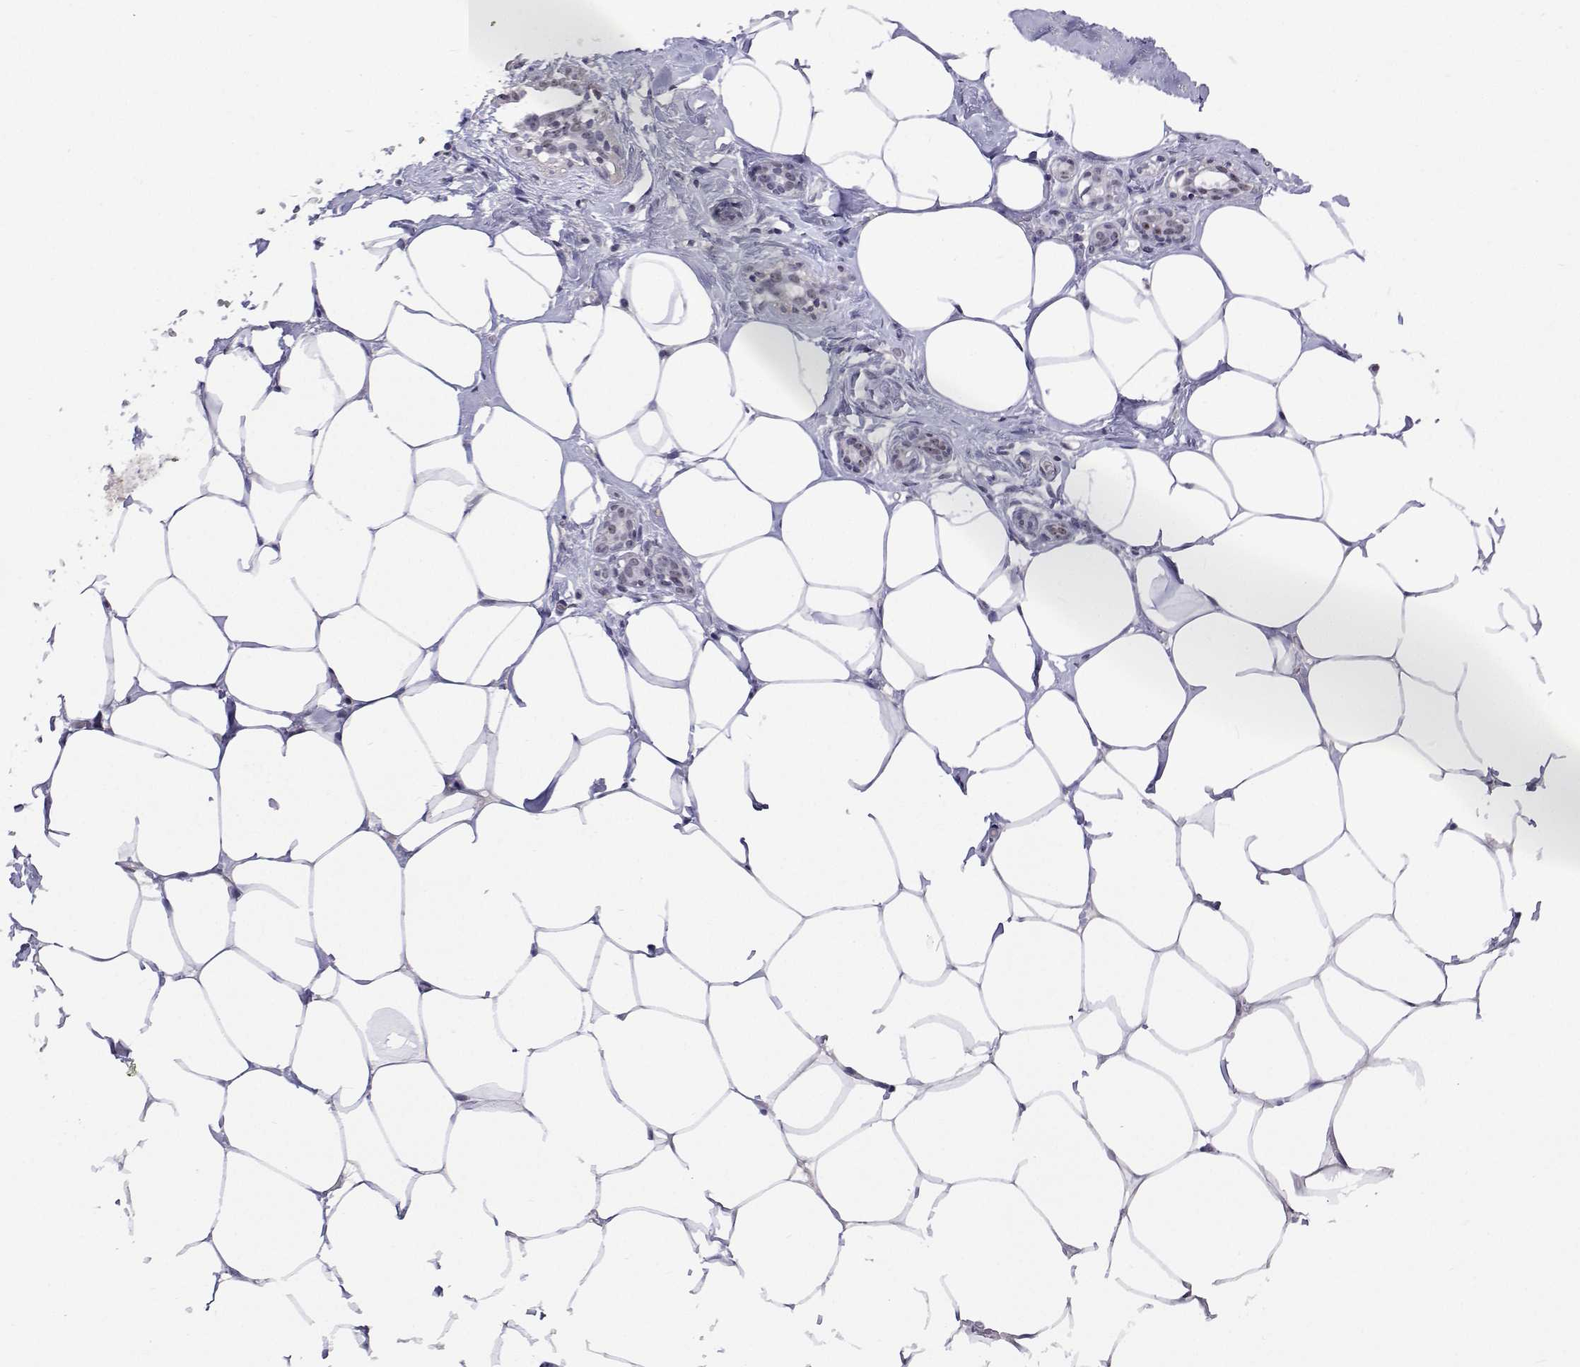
{"staining": {"intensity": "negative", "quantity": "none", "location": "none"}, "tissue": "breast", "cell_type": "Adipocytes", "image_type": "normal", "snomed": [{"axis": "morphology", "description": "Normal tissue, NOS"}, {"axis": "topography", "description": "Breast"}], "caption": "Immunohistochemical staining of unremarkable human breast reveals no significant staining in adipocytes.", "gene": "NHP2", "patient": {"sex": "female", "age": 27}}